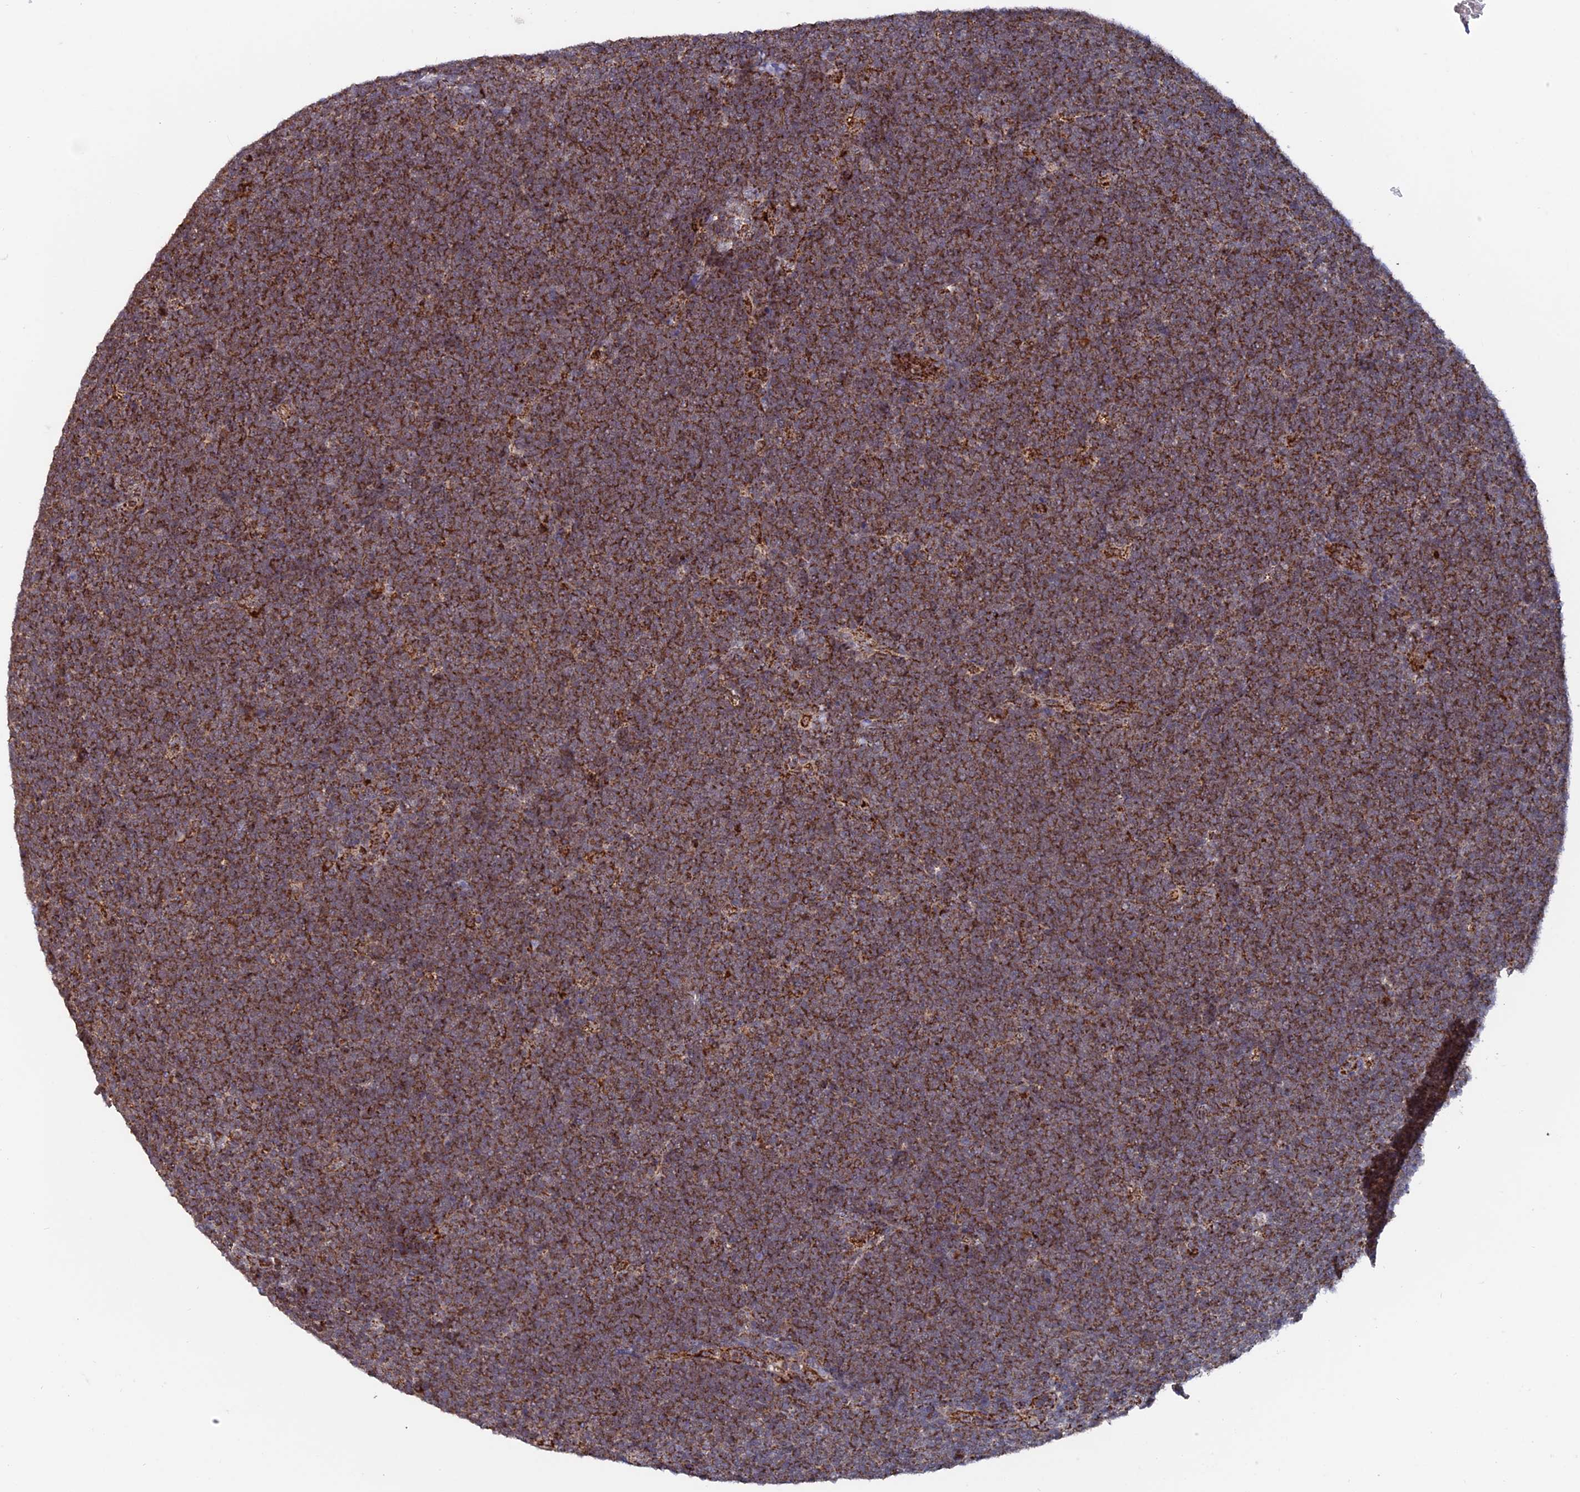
{"staining": {"intensity": "moderate", "quantity": ">75%", "location": "cytoplasmic/membranous"}, "tissue": "lymphoma", "cell_type": "Tumor cells", "image_type": "cancer", "snomed": [{"axis": "morphology", "description": "Malignant lymphoma, non-Hodgkin's type, High grade"}, {"axis": "topography", "description": "Lymph node"}], "caption": "Lymphoma stained with IHC shows moderate cytoplasmic/membranous staining in about >75% of tumor cells.", "gene": "DTYMK", "patient": {"sex": "male", "age": 13}}